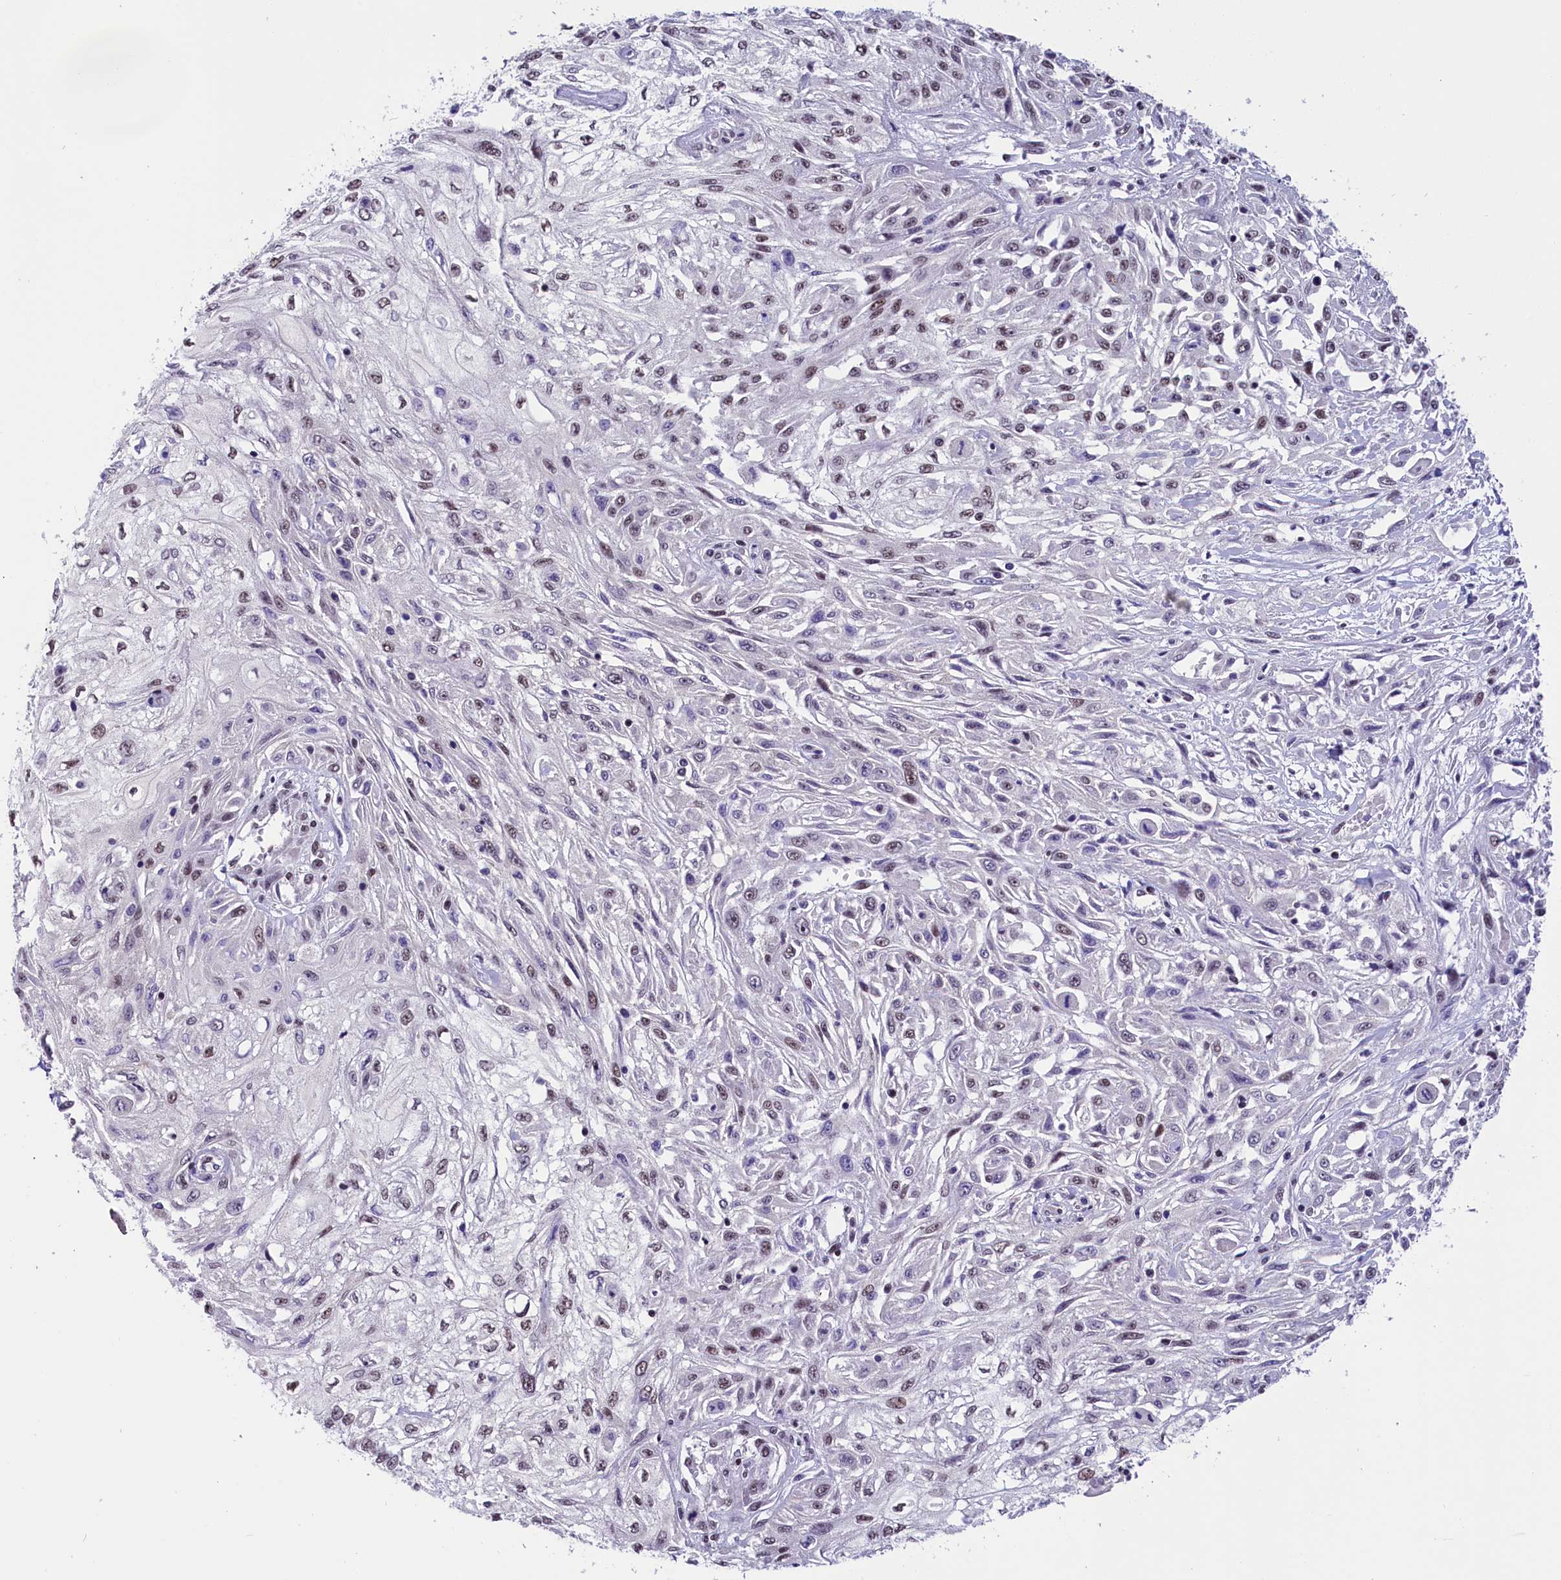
{"staining": {"intensity": "weak", "quantity": "25%-75%", "location": "nuclear"}, "tissue": "skin cancer", "cell_type": "Tumor cells", "image_type": "cancer", "snomed": [{"axis": "morphology", "description": "Squamous cell carcinoma, NOS"}, {"axis": "morphology", "description": "Squamous cell carcinoma, metastatic, NOS"}, {"axis": "topography", "description": "Skin"}, {"axis": "topography", "description": "Lymph node"}], "caption": "IHC staining of skin cancer, which demonstrates low levels of weak nuclear staining in about 25%-75% of tumor cells indicating weak nuclear protein staining. The staining was performed using DAB (3,3'-diaminobenzidine) (brown) for protein detection and nuclei were counterstained in hematoxylin (blue).", "gene": "ZC3H4", "patient": {"sex": "male", "age": 75}}